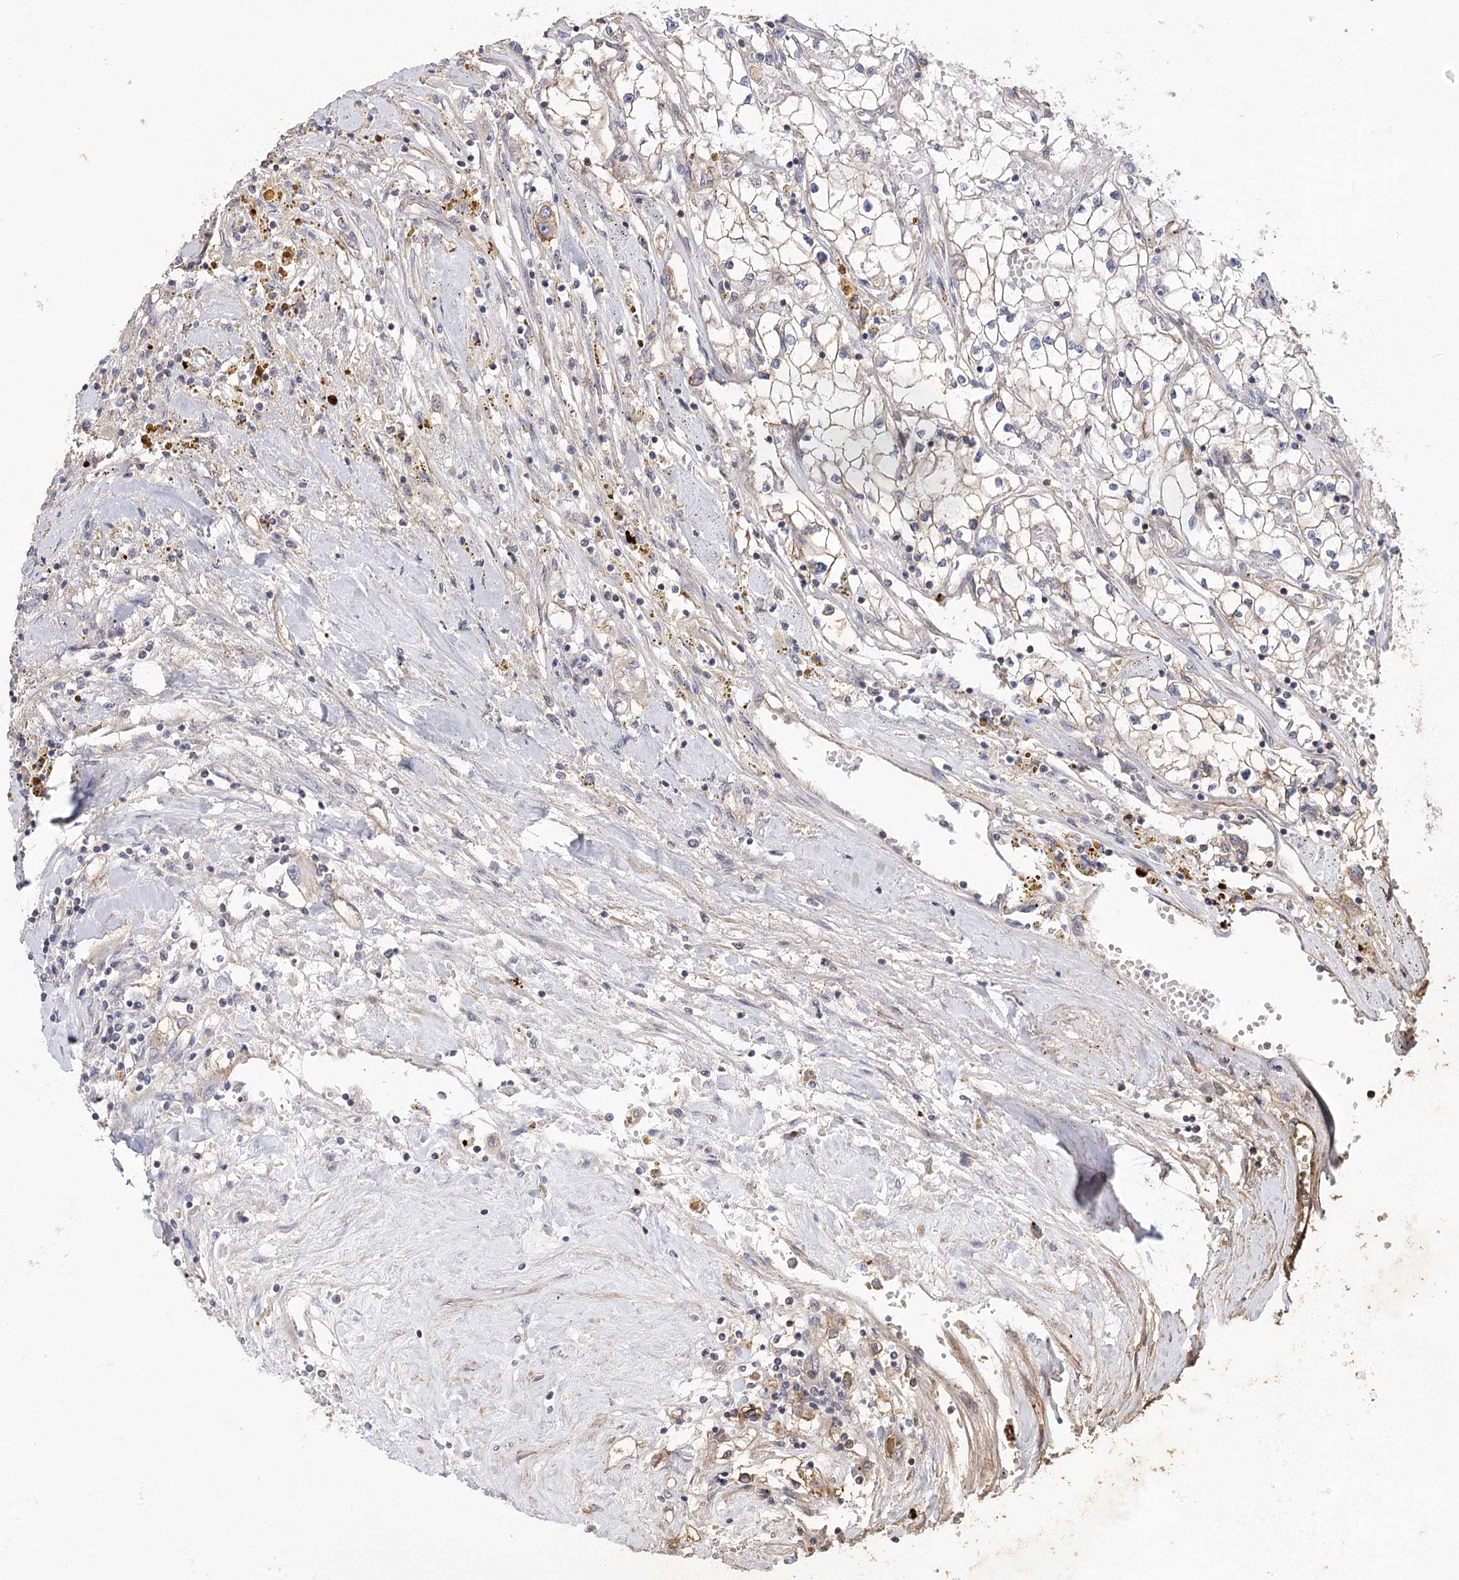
{"staining": {"intensity": "negative", "quantity": "none", "location": "none"}, "tissue": "renal cancer", "cell_type": "Tumor cells", "image_type": "cancer", "snomed": [{"axis": "morphology", "description": "Adenocarcinoma, NOS"}, {"axis": "topography", "description": "Kidney"}], "caption": "IHC of human renal cancer (adenocarcinoma) reveals no expression in tumor cells.", "gene": "TMEM218", "patient": {"sex": "male", "age": 56}}